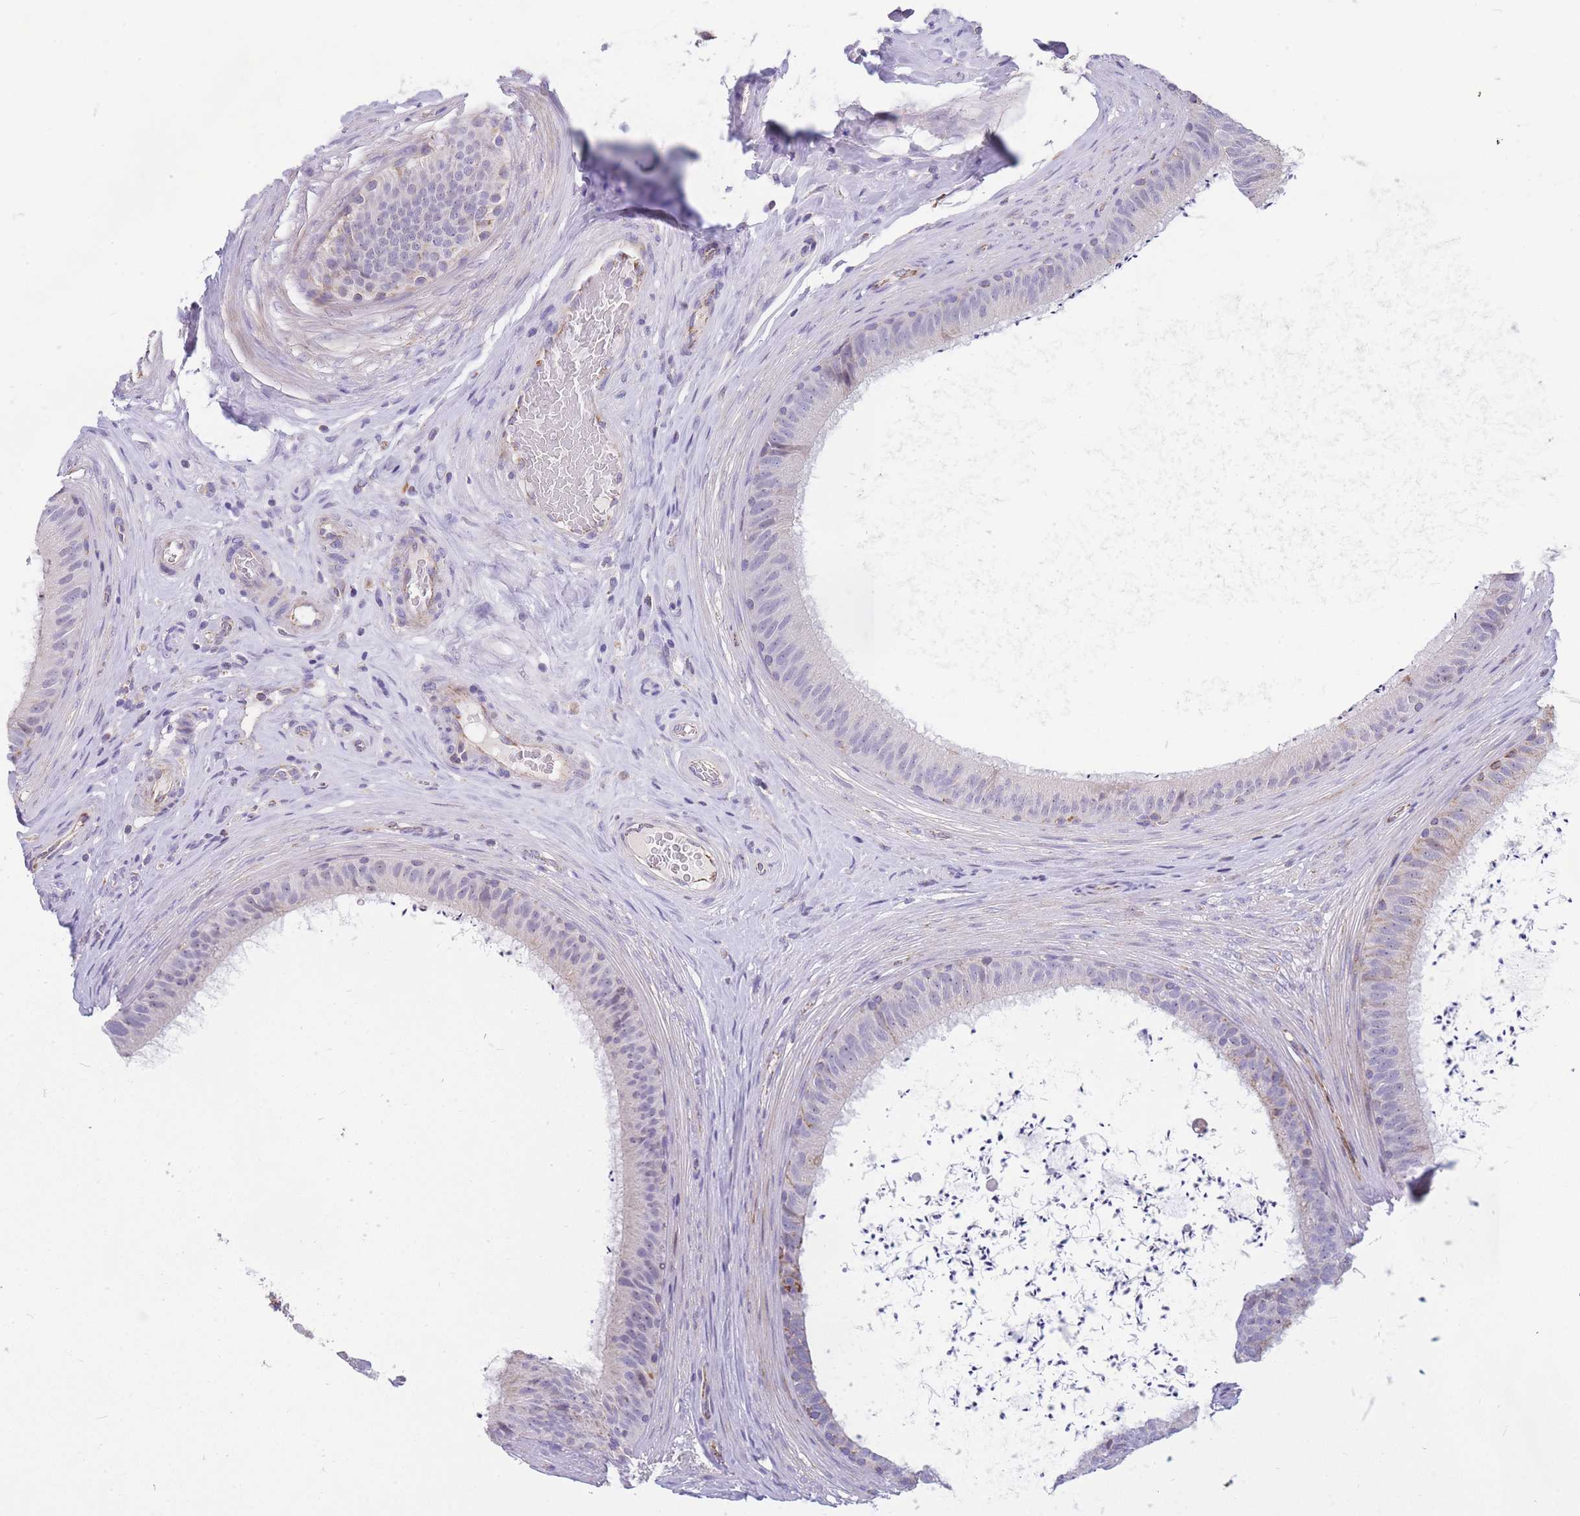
{"staining": {"intensity": "strong", "quantity": "<25%", "location": "cytoplasmic/membranous"}, "tissue": "epididymis", "cell_type": "Glandular cells", "image_type": "normal", "snomed": [{"axis": "morphology", "description": "Normal tissue, NOS"}, {"axis": "topography", "description": "Testis"}, {"axis": "topography", "description": "Epididymis"}], "caption": "Normal epididymis was stained to show a protein in brown. There is medium levels of strong cytoplasmic/membranous positivity in approximately <25% of glandular cells.", "gene": "DDX49", "patient": {"sex": "male", "age": 41}}